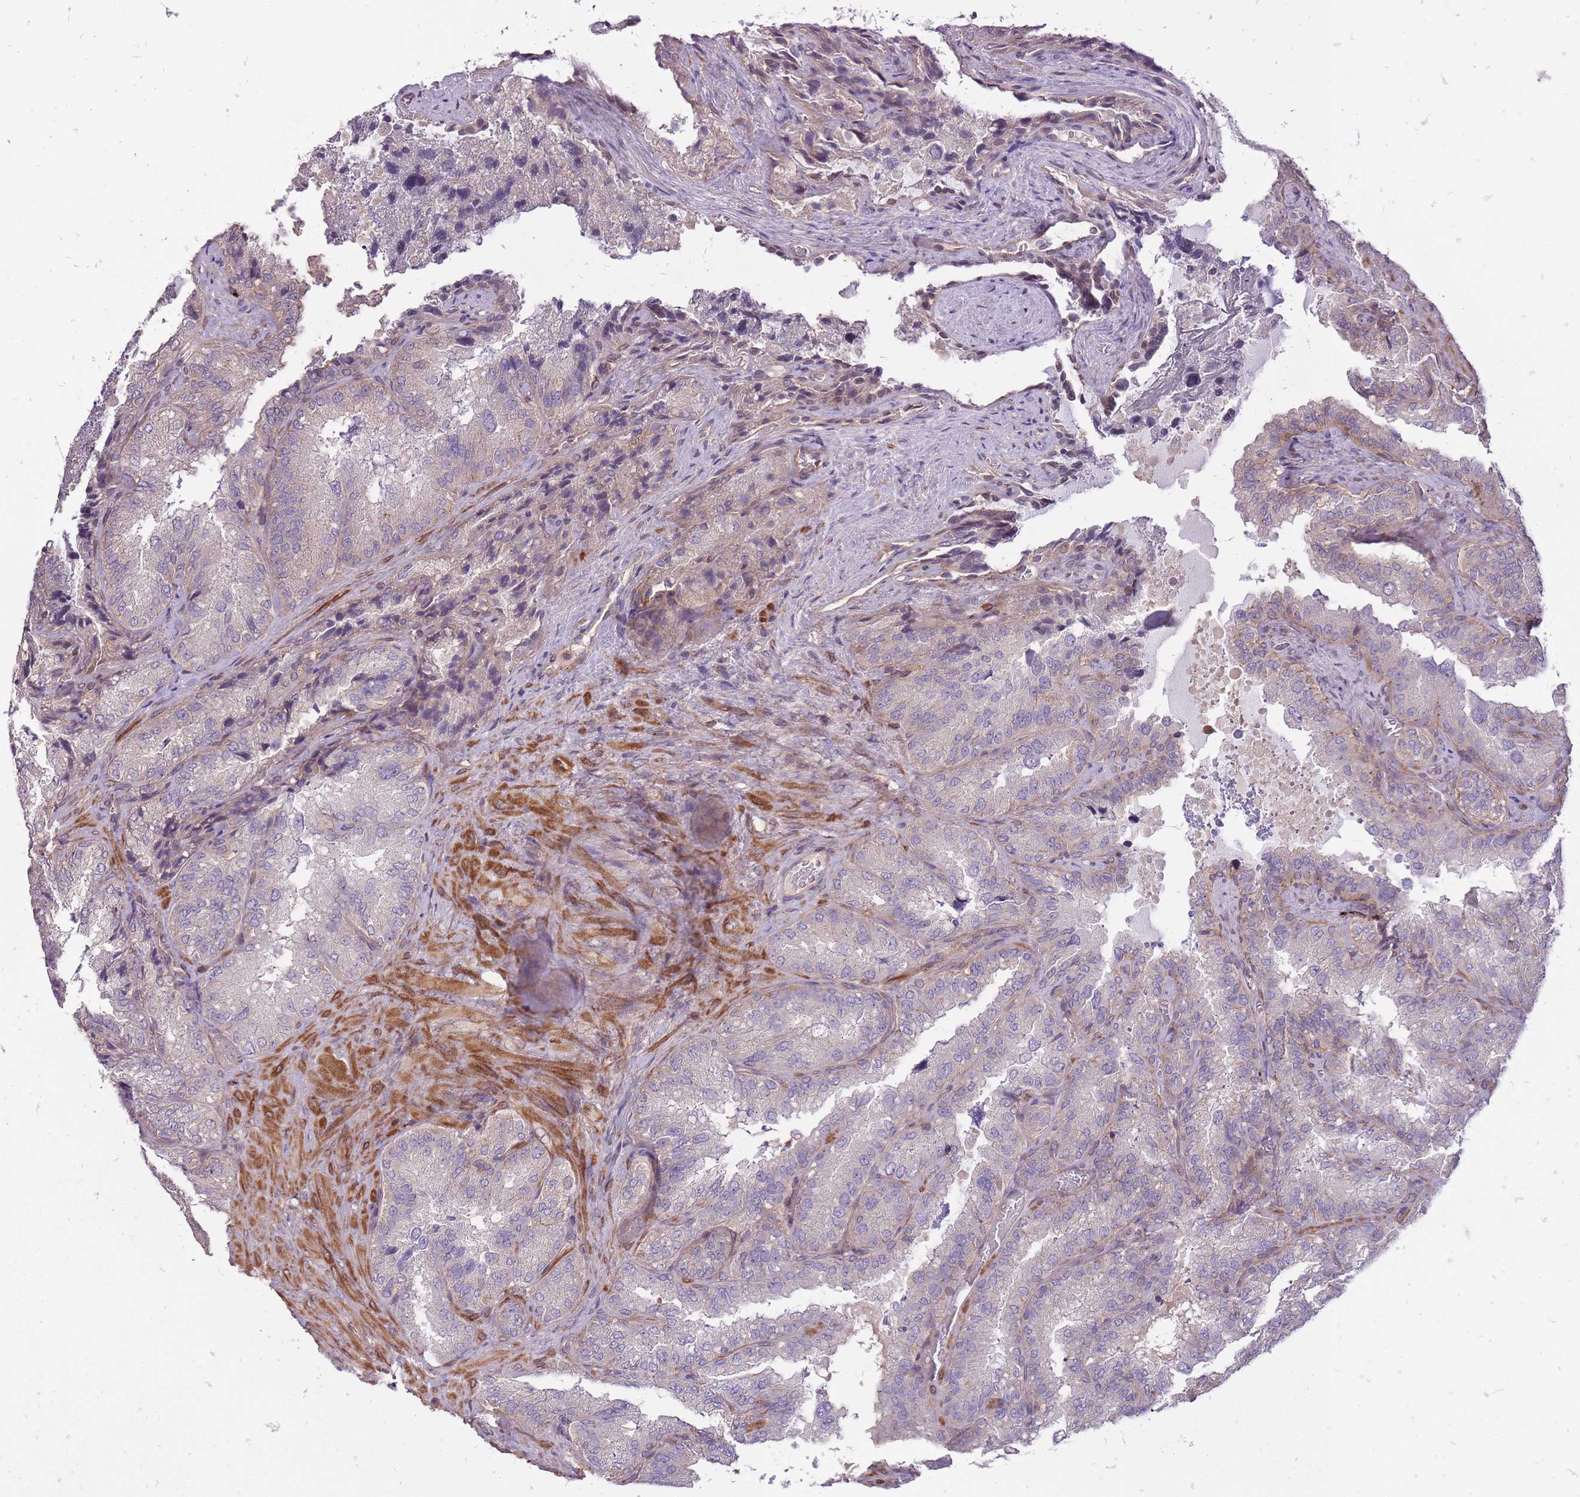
{"staining": {"intensity": "negative", "quantity": "none", "location": "none"}, "tissue": "seminal vesicle", "cell_type": "Glandular cells", "image_type": "normal", "snomed": [{"axis": "morphology", "description": "Normal tissue, NOS"}, {"axis": "topography", "description": "Seminal veicle"}], "caption": "High magnification brightfield microscopy of normal seminal vesicle stained with DAB (brown) and counterstained with hematoxylin (blue): glandular cells show no significant expression. Nuclei are stained in blue.", "gene": "TET3", "patient": {"sex": "male", "age": 58}}